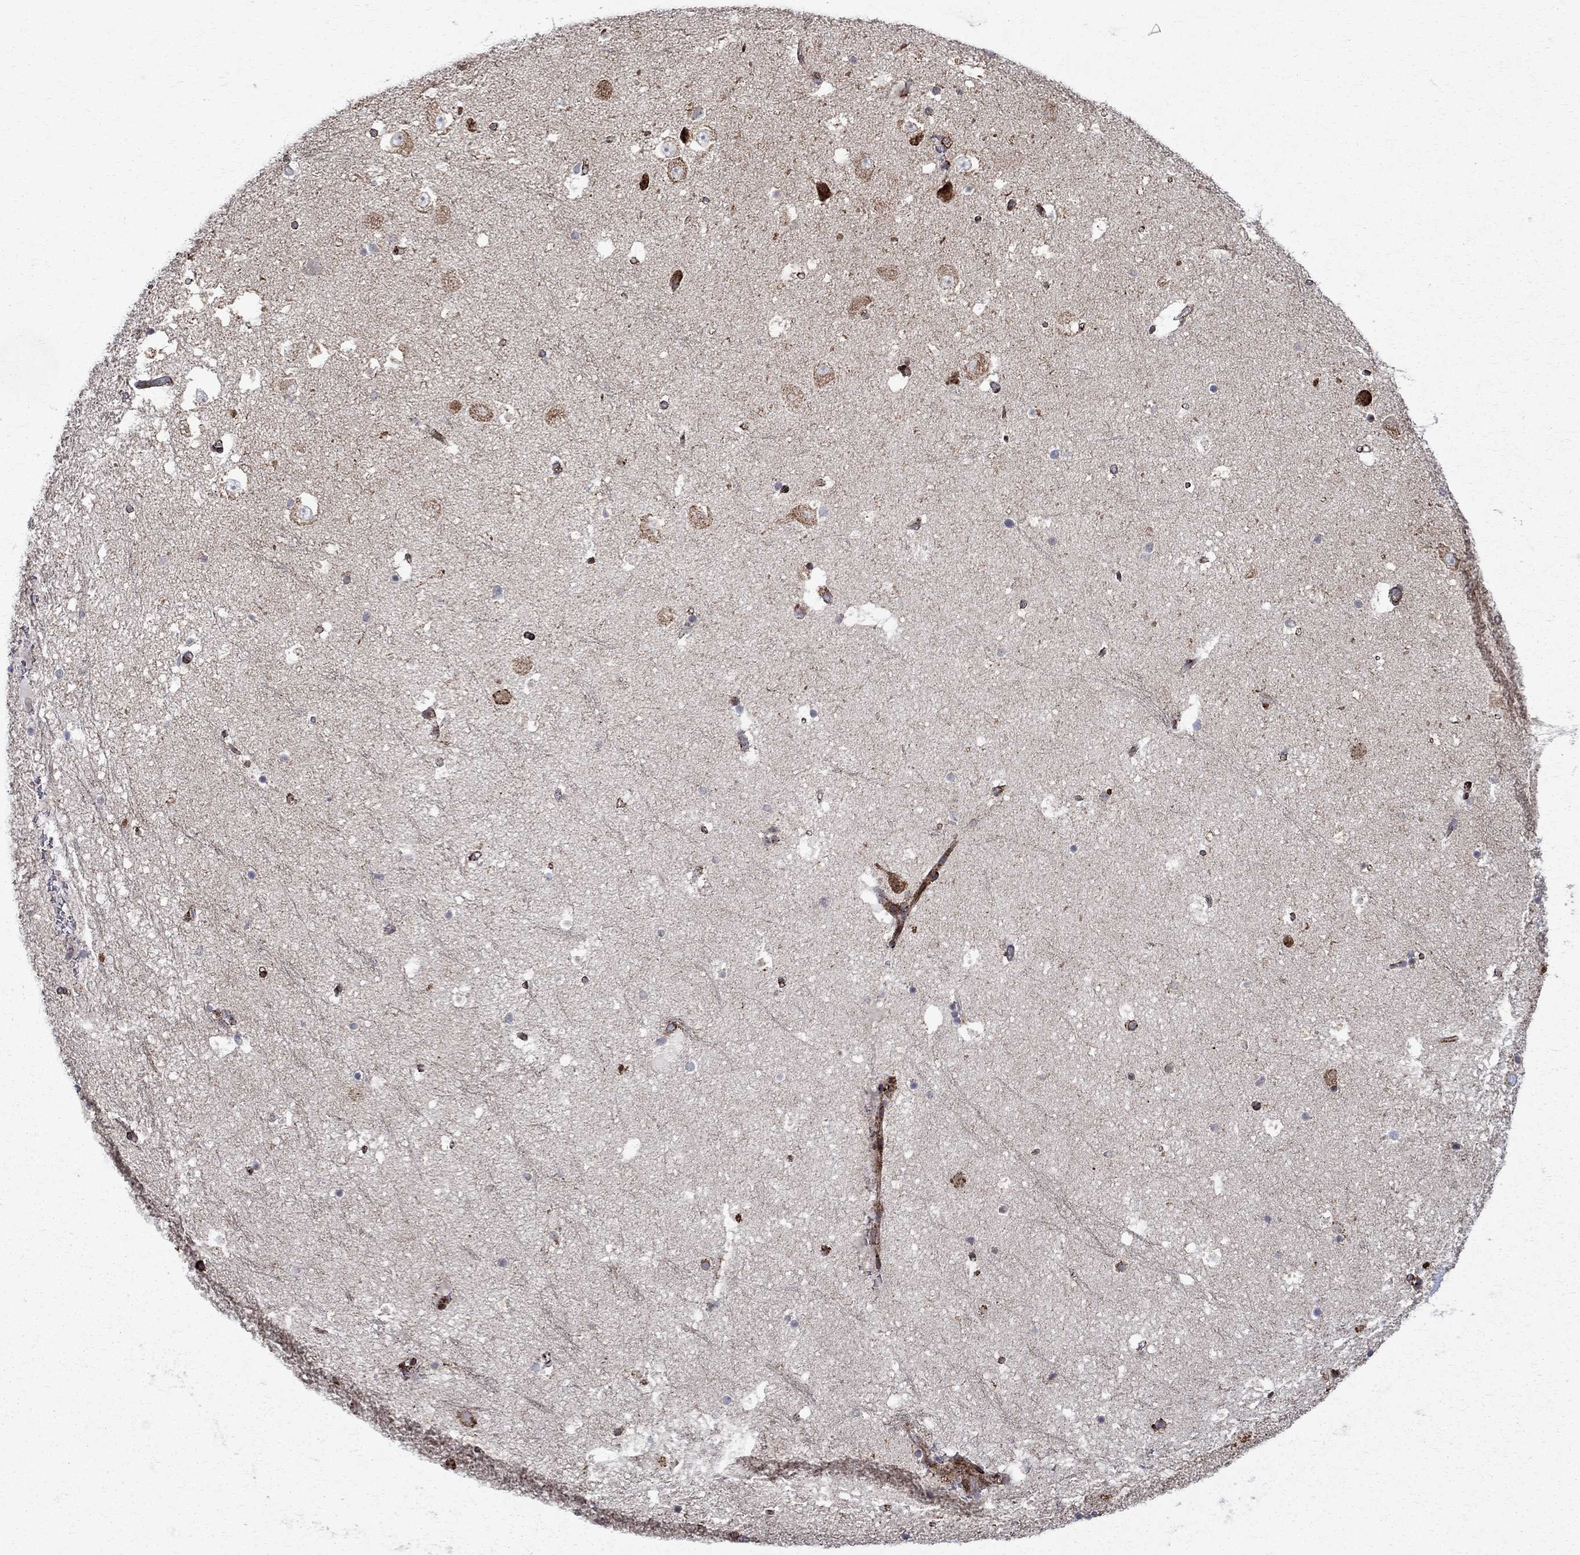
{"staining": {"intensity": "strong", "quantity": "<25%", "location": "cytoplasmic/membranous"}, "tissue": "hippocampus", "cell_type": "Glial cells", "image_type": "normal", "snomed": [{"axis": "morphology", "description": "Normal tissue, NOS"}, {"axis": "topography", "description": "Hippocampus"}], "caption": "Hippocampus stained for a protein (brown) demonstrates strong cytoplasmic/membranous positive expression in about <25% of glial cells.", "gene": "CAB39L", "patient": {"sex": "male", "age": 51}}